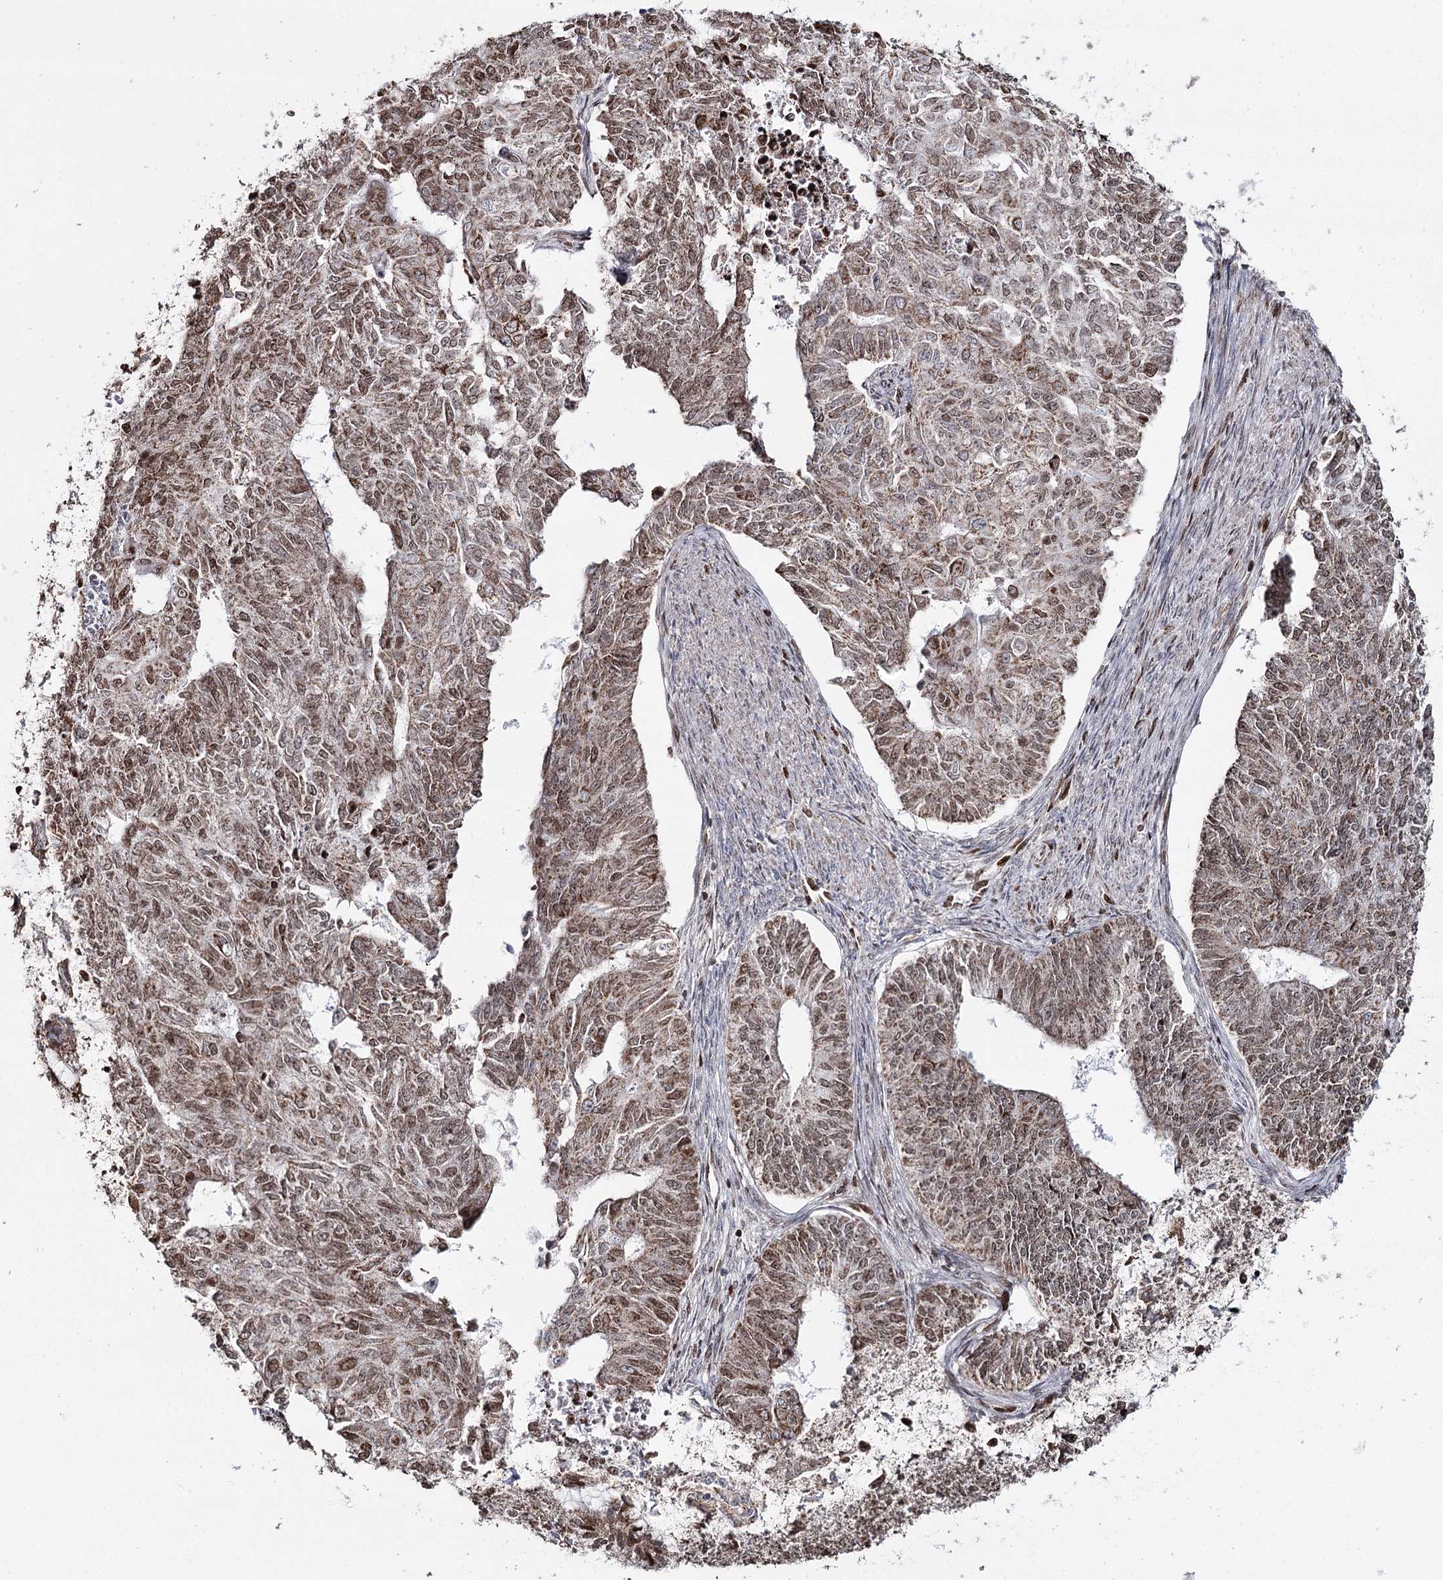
{"staining": {"intensity": "moderate", "quantity": ">75%", "location": "cytoplasmic/membranous,nuclear"}, "tissue": "endometrial cancer", "cell_type": "Tumor cells", "image_type": "cancer", "snomed": [{"axis": "morphology", "description": "Adenocarcinoma, NOS"}, {"axis": "topography", "description": "Endometrium"}], "caption": "Protein expression analysis of adenocarcinoma (endometrial) reveals moderate cytoplasmic/membranous and nuclear expression in approximately >75% of tumor cells.", "gene": "PDHX", "patient": {"sex": "female", "age": 32}}